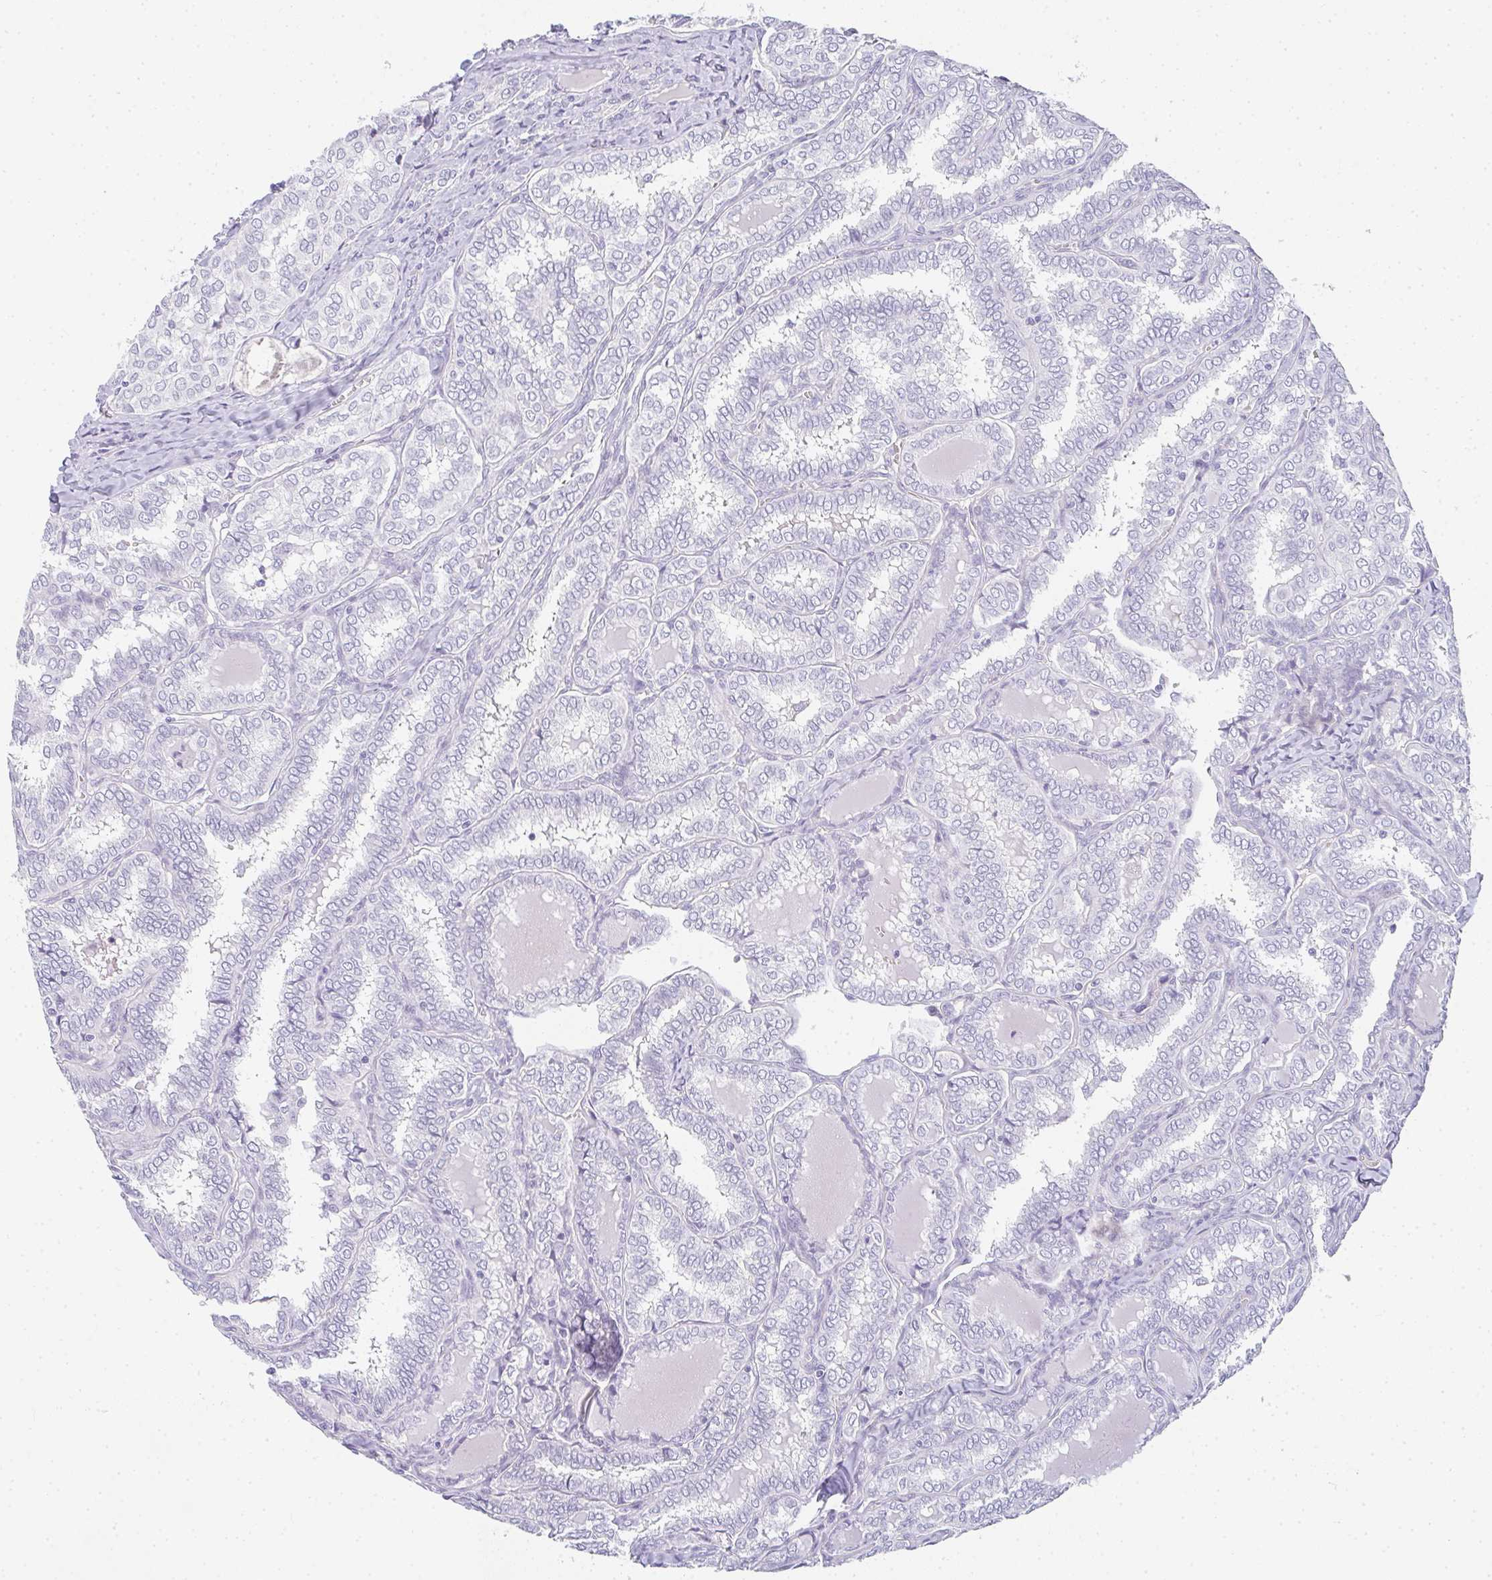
{"staining": {"intensity": "negative", "quantity": "none", "location": "none"}, "tissue": "thyroid cancer", "cell_type": "Tumor cells", "image_type": "cancer", "snomed": [{"axis": "morphology", "description": "Papillary adenocarcinoma, NOS"}, {"axis": "topography", "description": "Thyroid gland"}], "caption": "Thyroid cancer (papillary adenocarcinoma) stained for a protein using immunohistochemistry exhibits no staining tumor cells.", "gene": "NEU2", "patient": {"sex": "female", "age": 30}}